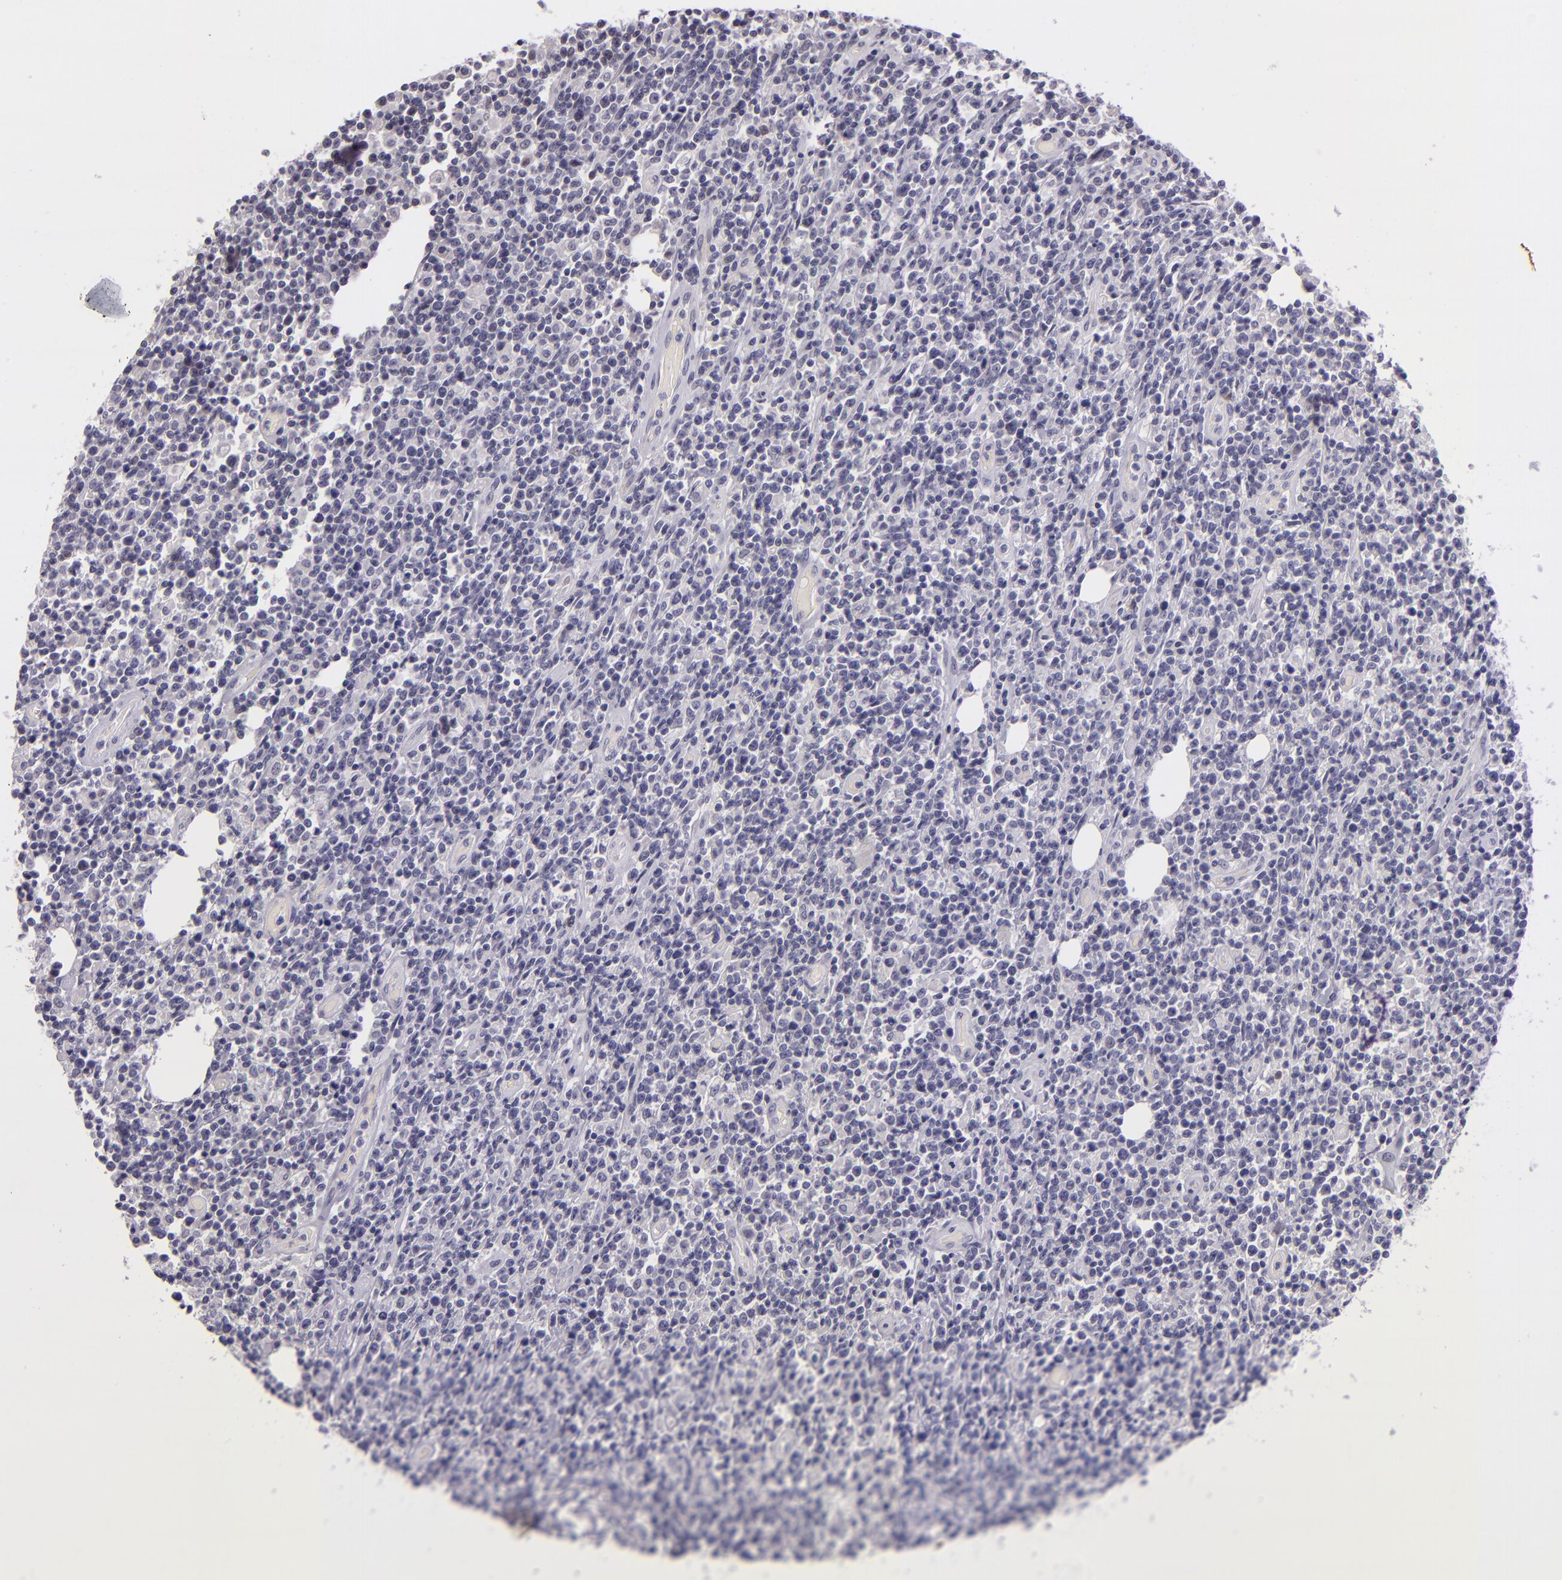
{"staining": {"intensity": "negative", "quantity": "none", "location": "none"}, "tissue": "lymphoma", "cell_type": "Tumor cells", "image_type": "cancer", "snomed": [{"axis": "morphology", "description": "Malignant lymphoma, non-Hodgkin's type, High grade"}, {"axis": "topography", "description": "Colon"}], "caption": "Tumor cells are negative for brown protein staining in lymphoma. Nuclei are stained in blue.", "gene": "SNCB", "patient": {"sex": "male", "age": 82}}